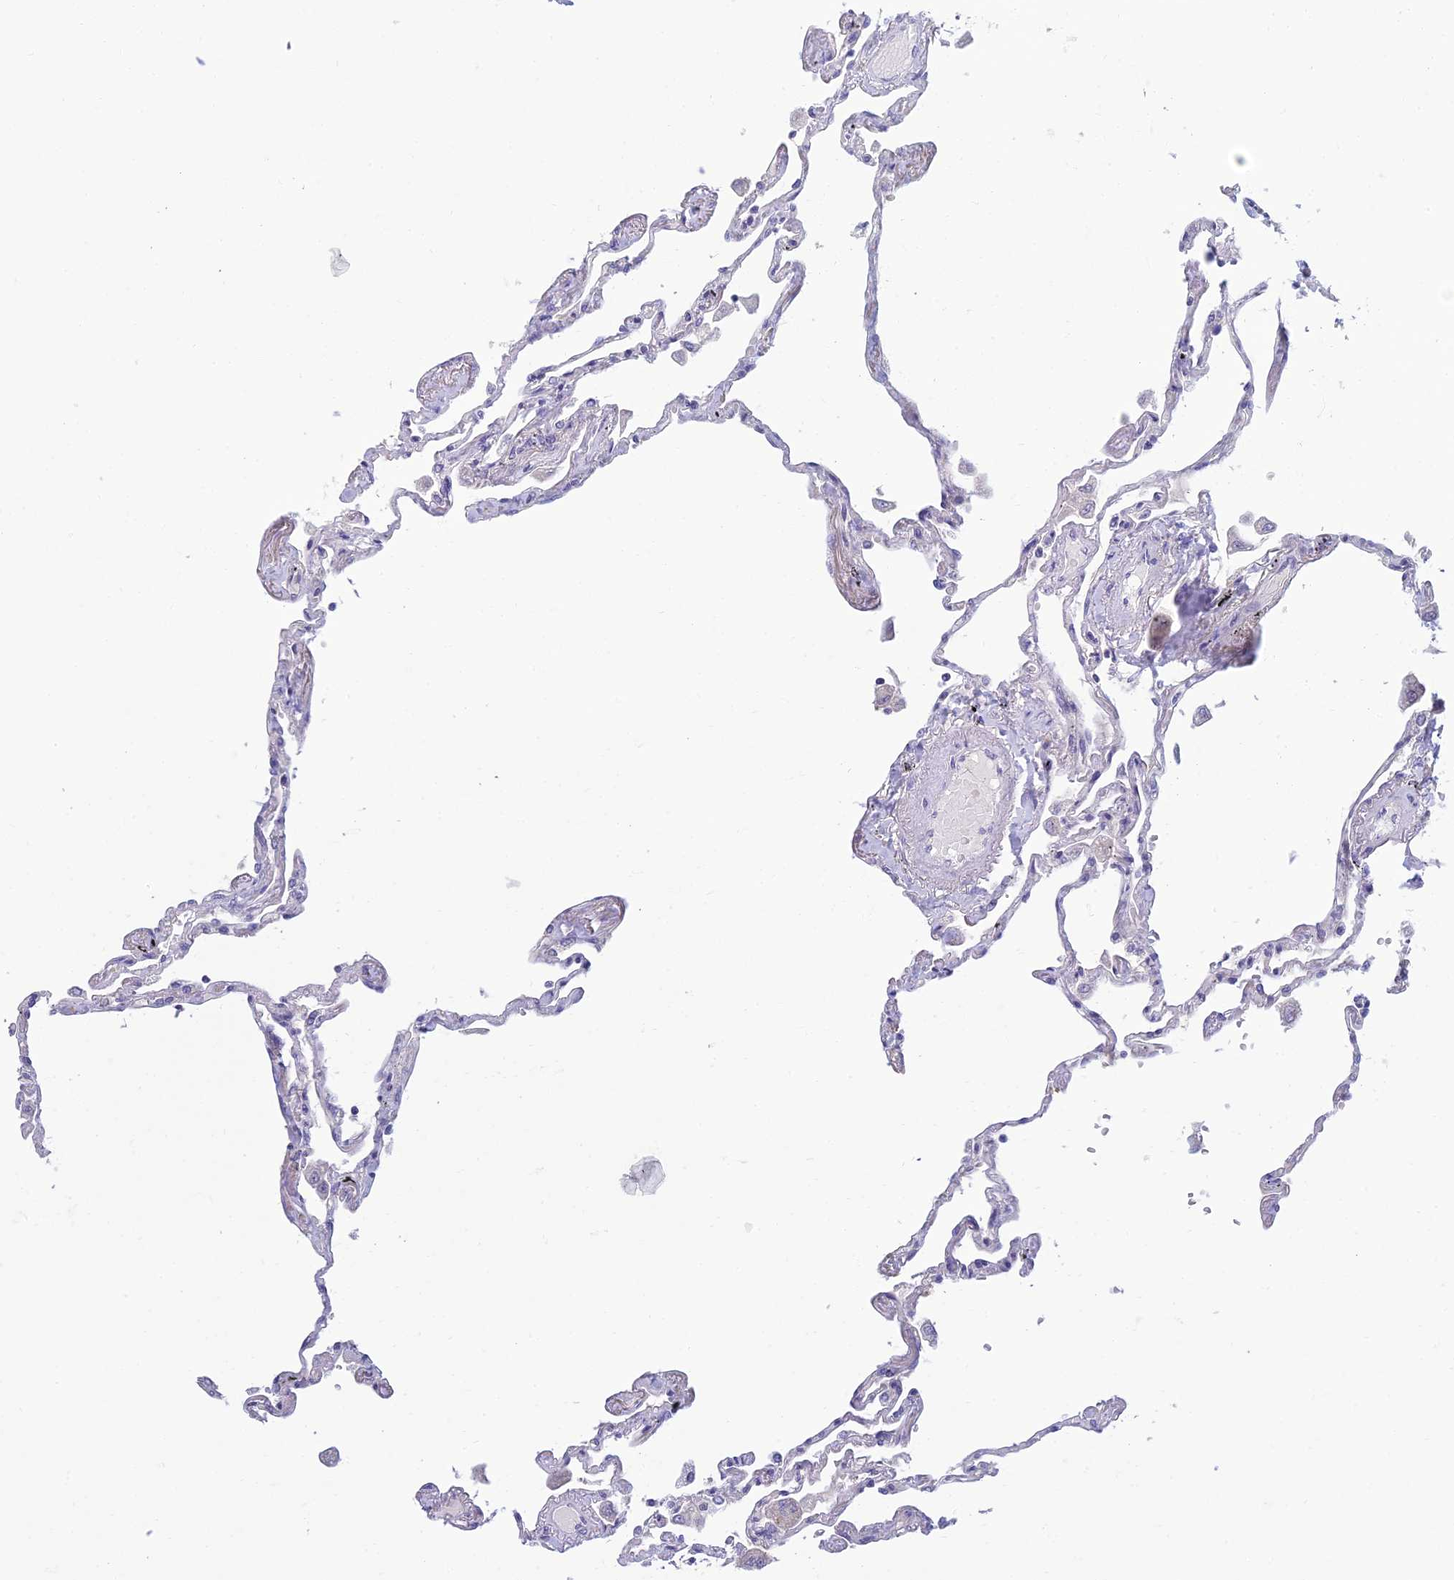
{"staining": {"intensity": "negative", "quantity": "none", "location": "none"}, "tissue": "lung", "cell_type": "Alveolar cells", "image_type": "normal", "snomed": [{"axis": "morphology", "description": "Normal tissue, NOS"}, {"axis": "topography", "description": "Lung"}], "caption": "An image of lung stained for a protein shows no brown staining in alveolar cells.", "gene": "SLC25A41", "patient": {"sex": "female", "age": 67}}